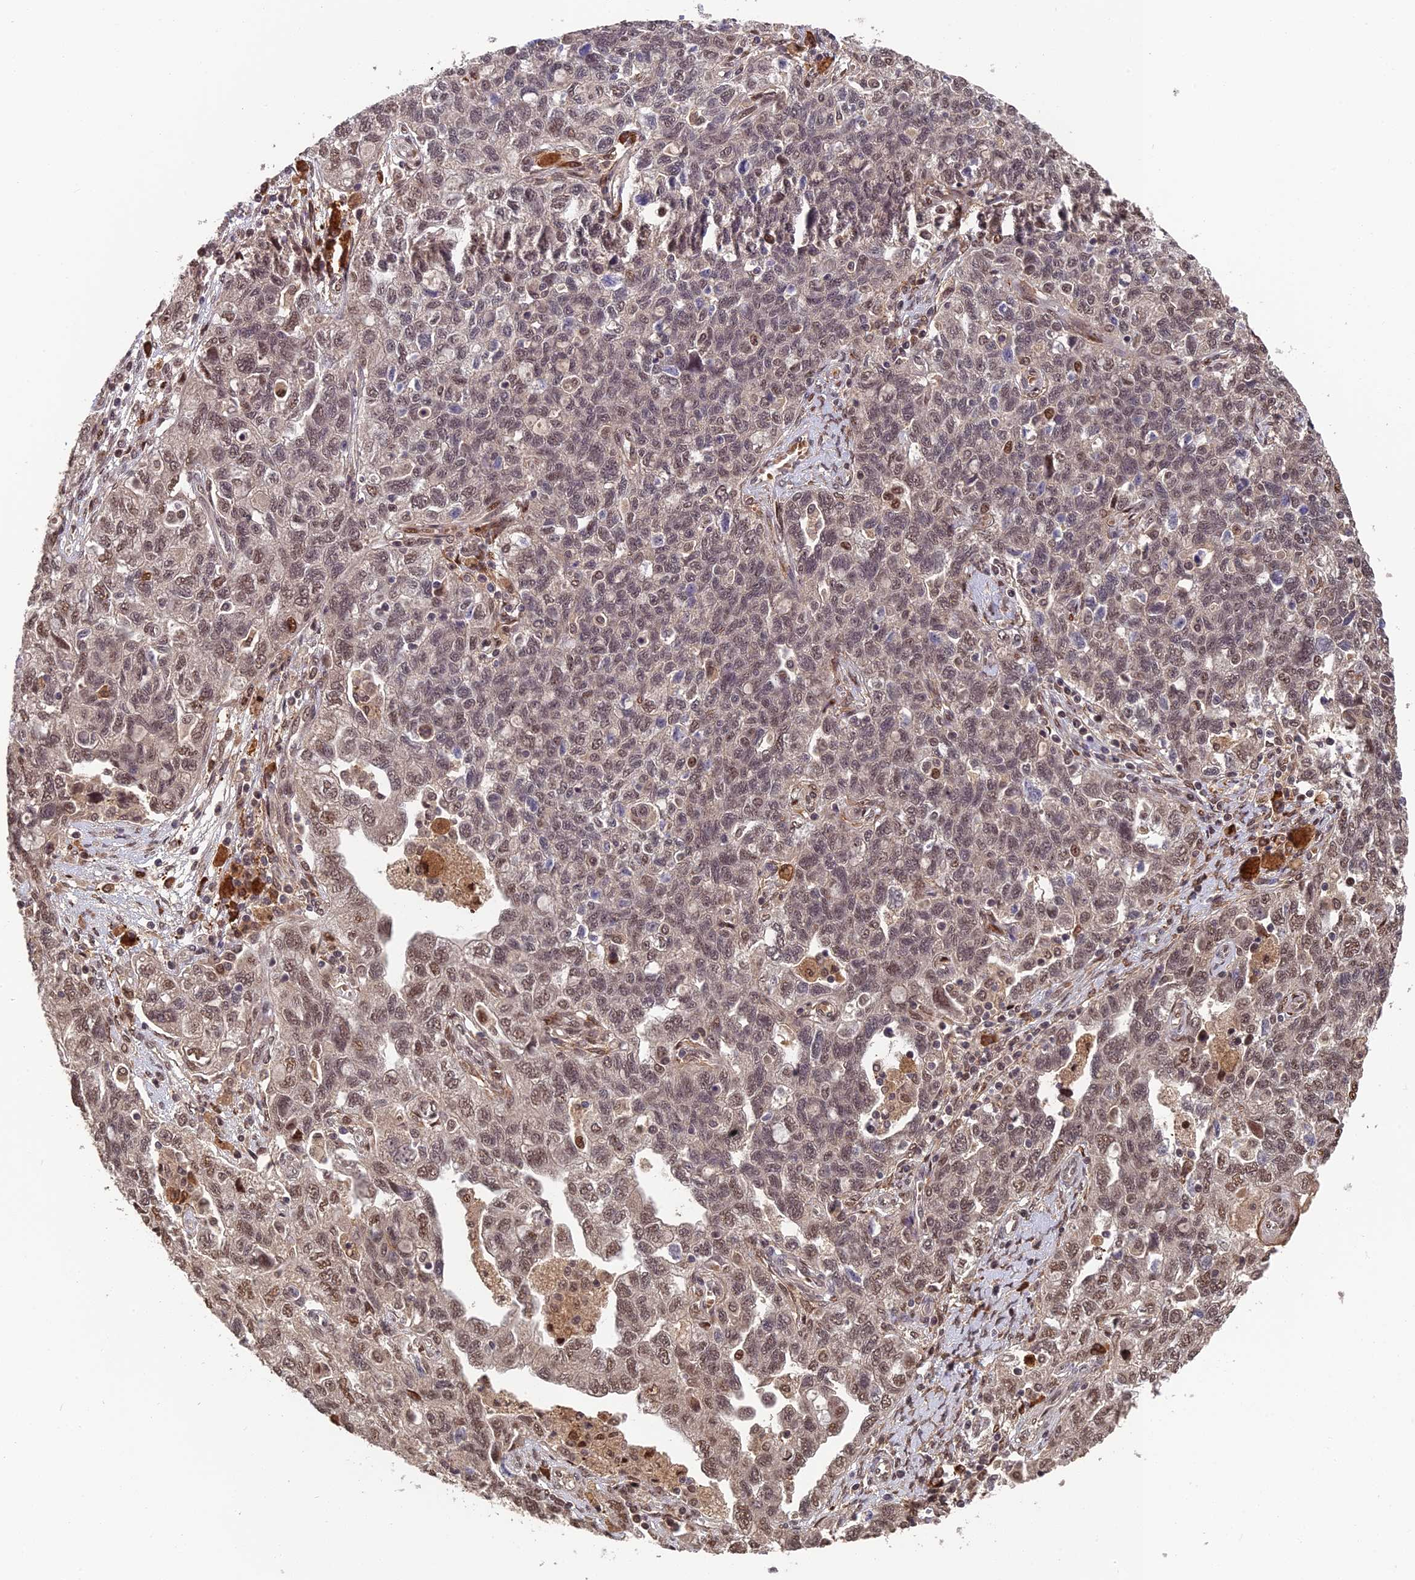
{"staining": {"intensity": "moderate", "quantity": ">75%", "location": "nuclear"}, "tissue": "ovarian cancer", "cell_type": "Tumor cells", "image_type": "cancer", "snomed": [{"axis": "morphology", "description": "Carcinoma, NOS"}, {"axis": "morphology", "description": "Cystadenocarcinoma, serous, NOS"}, {"axis": "topography", "description": "Ovary"}], "caption": "Immunohistochemical staining of serous cystadenocarcinoma (ovarian) exhibits medium levels of moderate nuclear positivity in approximately >75% of tumor cells.", "gene": "OSBPL1A", "patient": {"sex": "female", "age": 69}}